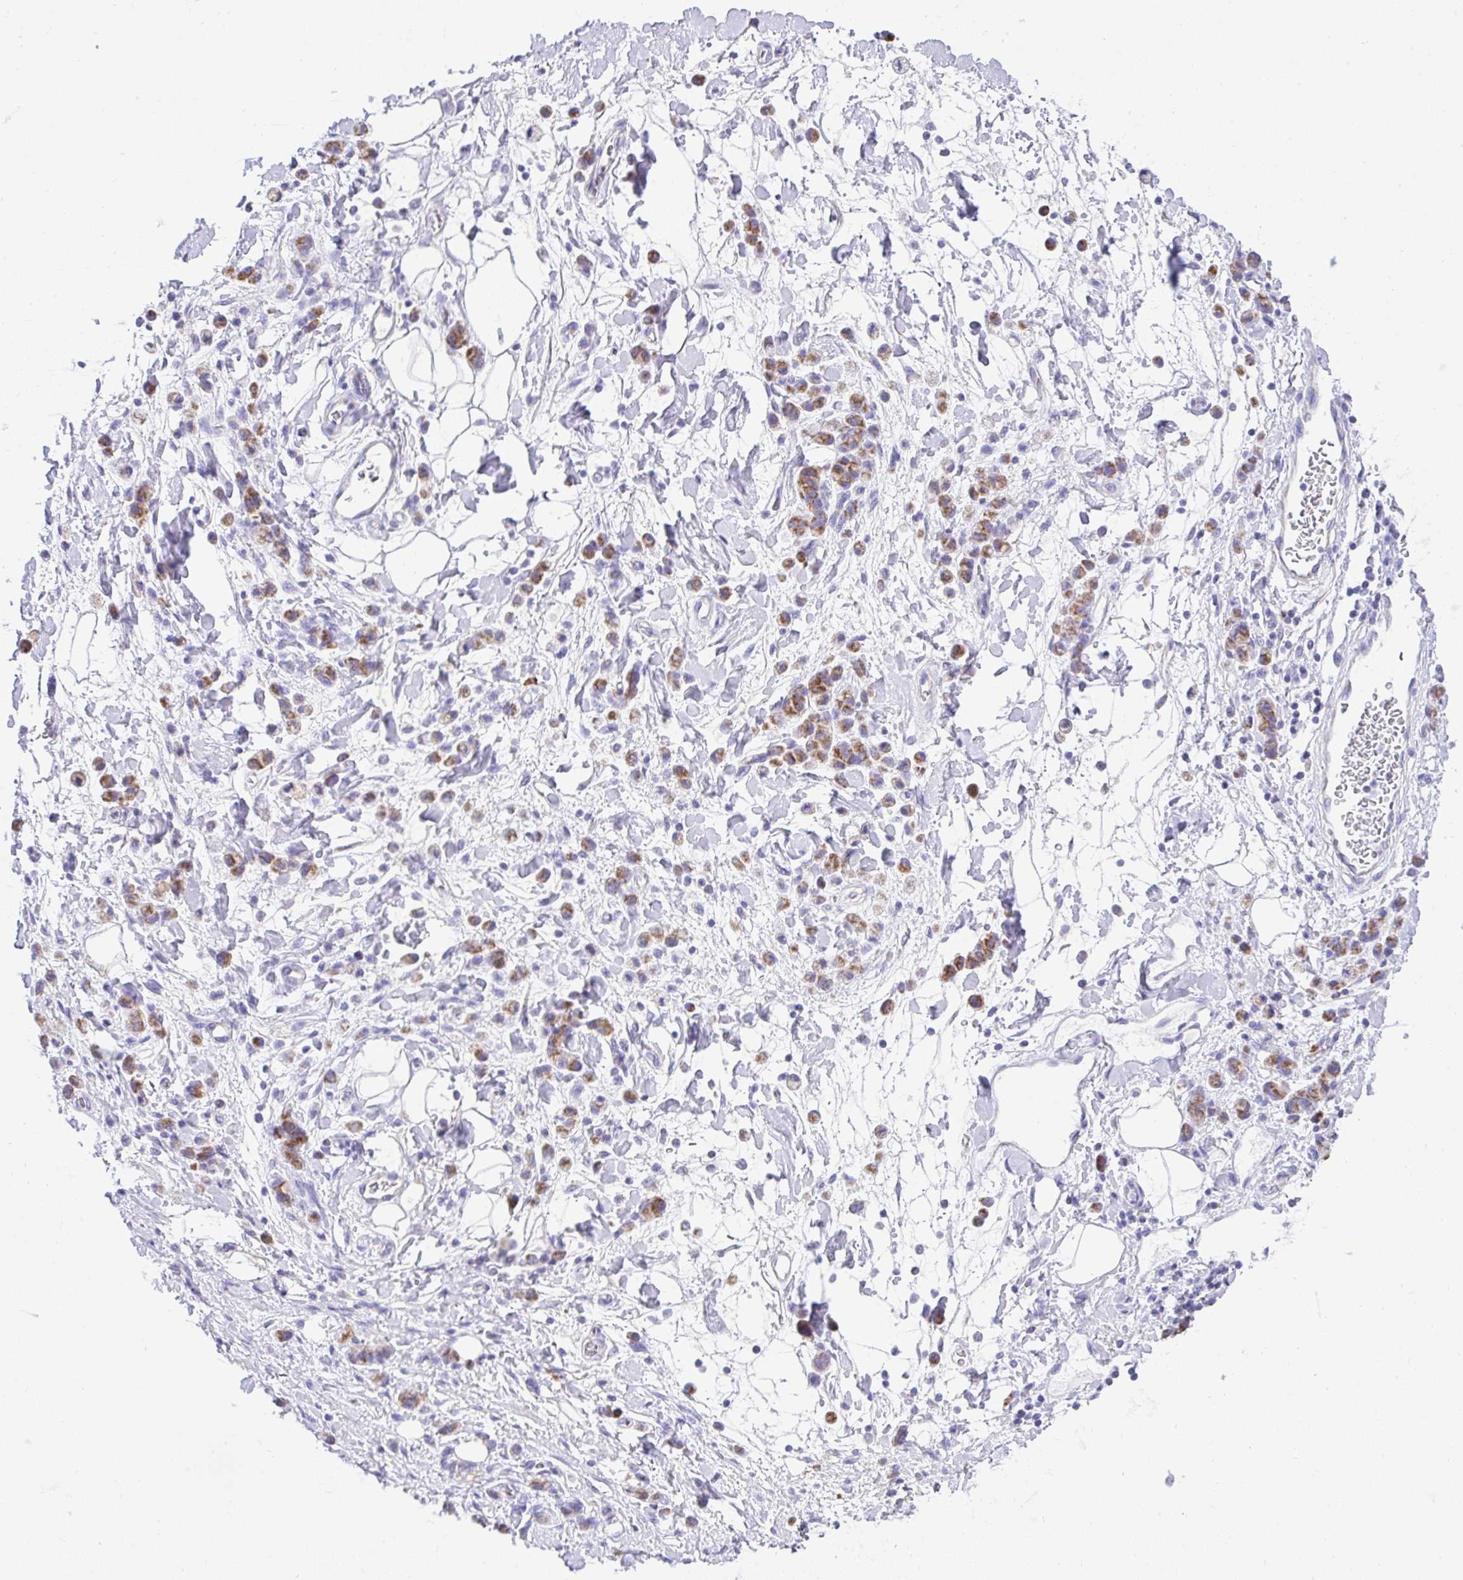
{"staining": {"intensity": "moderate", "quantity": ">75%", "location": "cytoplasmic/membranous"}, "tissue": "stomach cancer", "cell_type": "Tumor cells", "image_type": "cancer", "snomed": [{"axis": "morphology", "description": "Adenocarcinoma, NOS"}, {"axis": "topography", "description": "Stomach"}], "caption": "Brown immunohistochemical staining in human adenocarcinoma (stomach) shows moderate cytoplasmic/membranous positivity in approximately >75% of tumor cells.", "gene": "SLC13A1", "patient": {"sex": "male", "age": 77}}